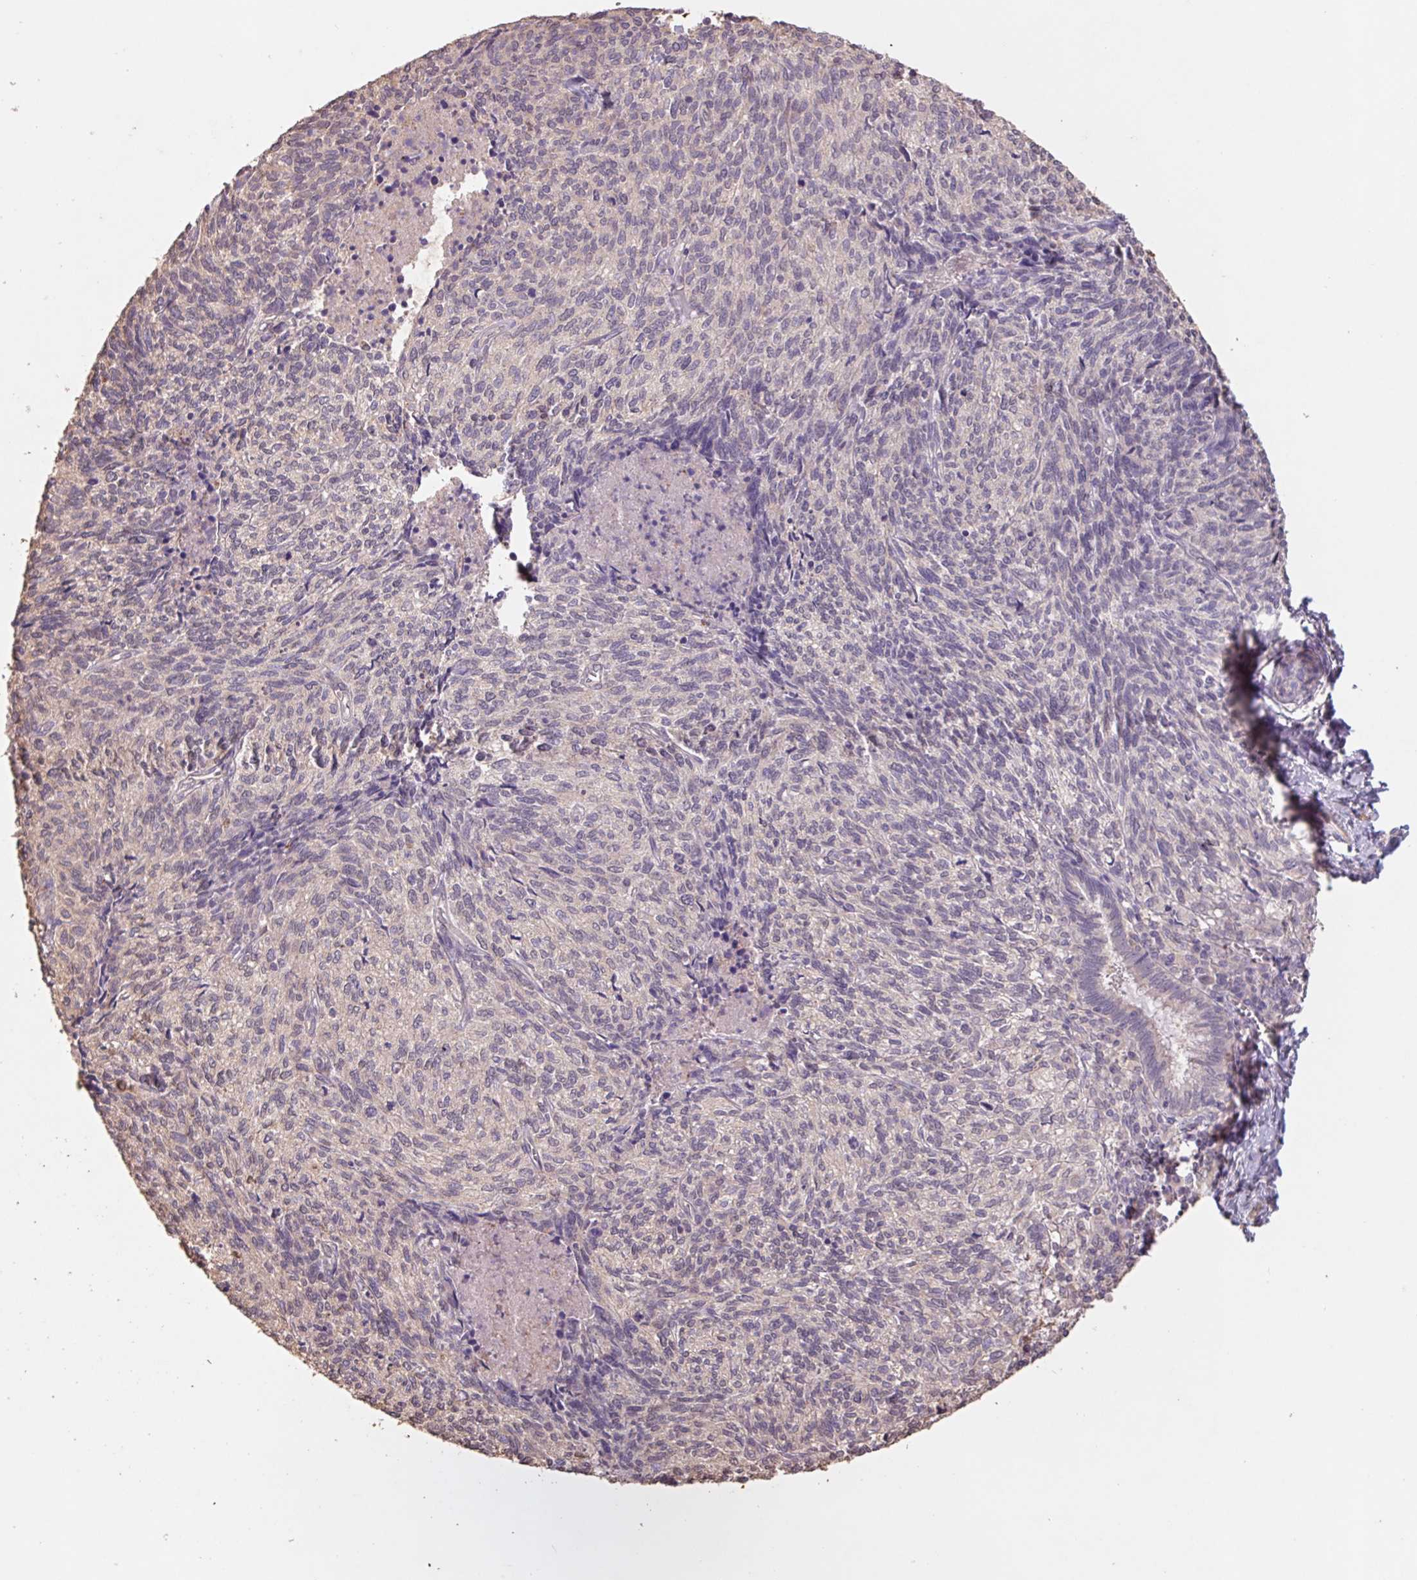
{"staining": {"intensity": "weak", "quantity": "25%-75%", "location": "cytoplasmic/membranous"}, "tissue": "cervical cancer", "cell_type": "Tumor cells", "image_type": "cancer", "snomed": [{"axis": "morphology", "description": "Squamous cell carcinoma, NOS"}, {"axis": "topography", "description": "Cervix"}], "caption": "Cervical cancer (squamous cell carcinoma) was stained to show a protein in brown. There is low levels of weak cytoplasmic/membranous positivity in about 25%-75% of tumor cells. Nuclei are stained in blue.", "gene": "GRM2", "patient": {"sex": "female", "age": 45}}